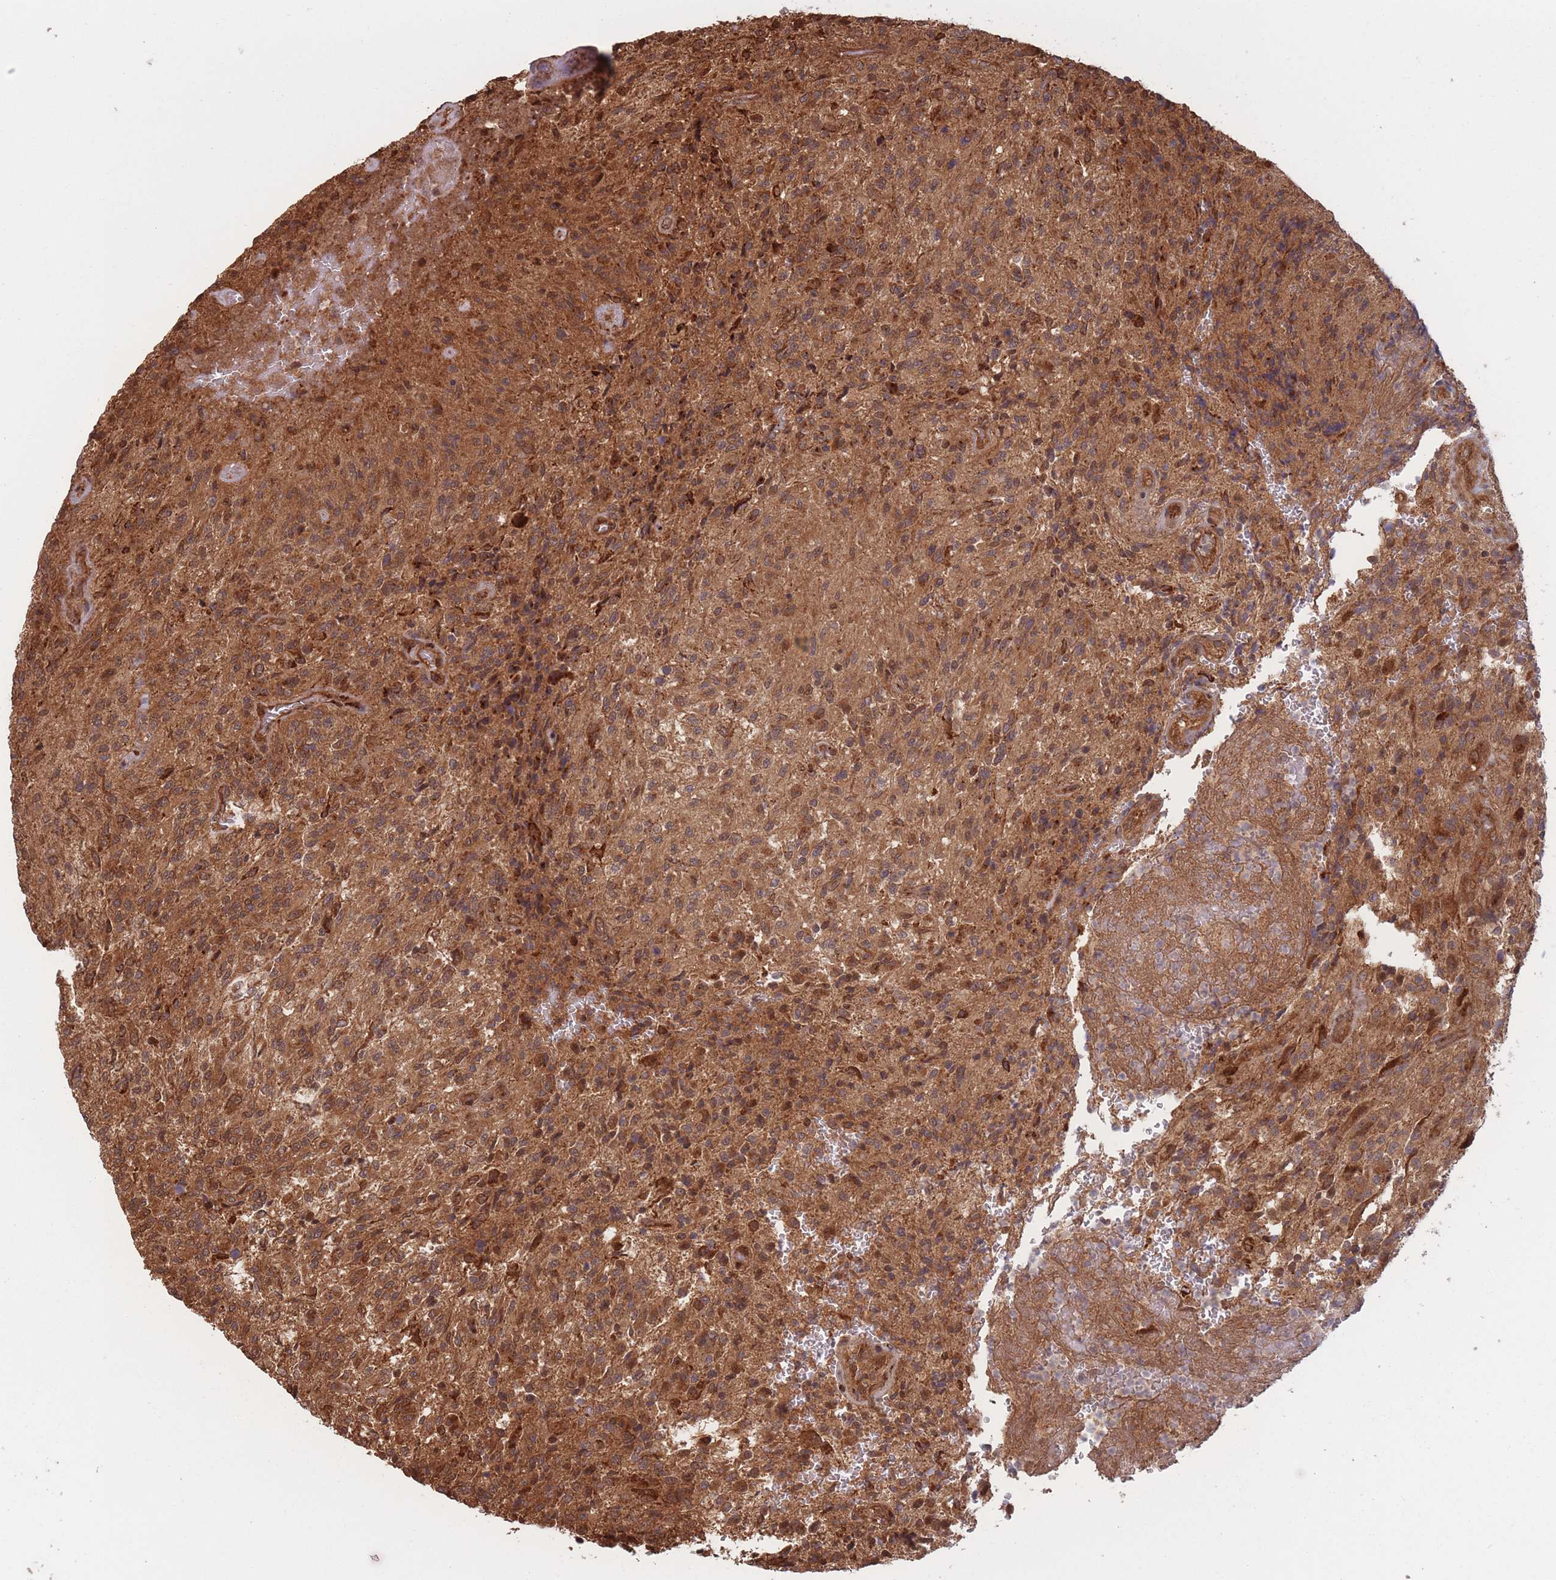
{"staining": {"intensity": "moderate", "quantity": ">75%", "location": "cytoplasmic/membranous"}, "tissue": "glioma", "cell_type": "Tumor cells", "image_type": "cancer", "snomed": [{"axis": "morphology", "description": "Normal tissue, NOS"}, {"axis": "morphology", "description": "Glioma, malignant, High grade"}, {"axis": "topography", "description": "Cerebral cortex"}], "caption": "Immunohistochemical staining of human high-grade glioma (malignant) displays medium levels of moderate cytoplasmic/membranous staining in about >75% of tumor cells.", "gene": "PODXL2", "patient": {"sex": "male", "age": 56}}